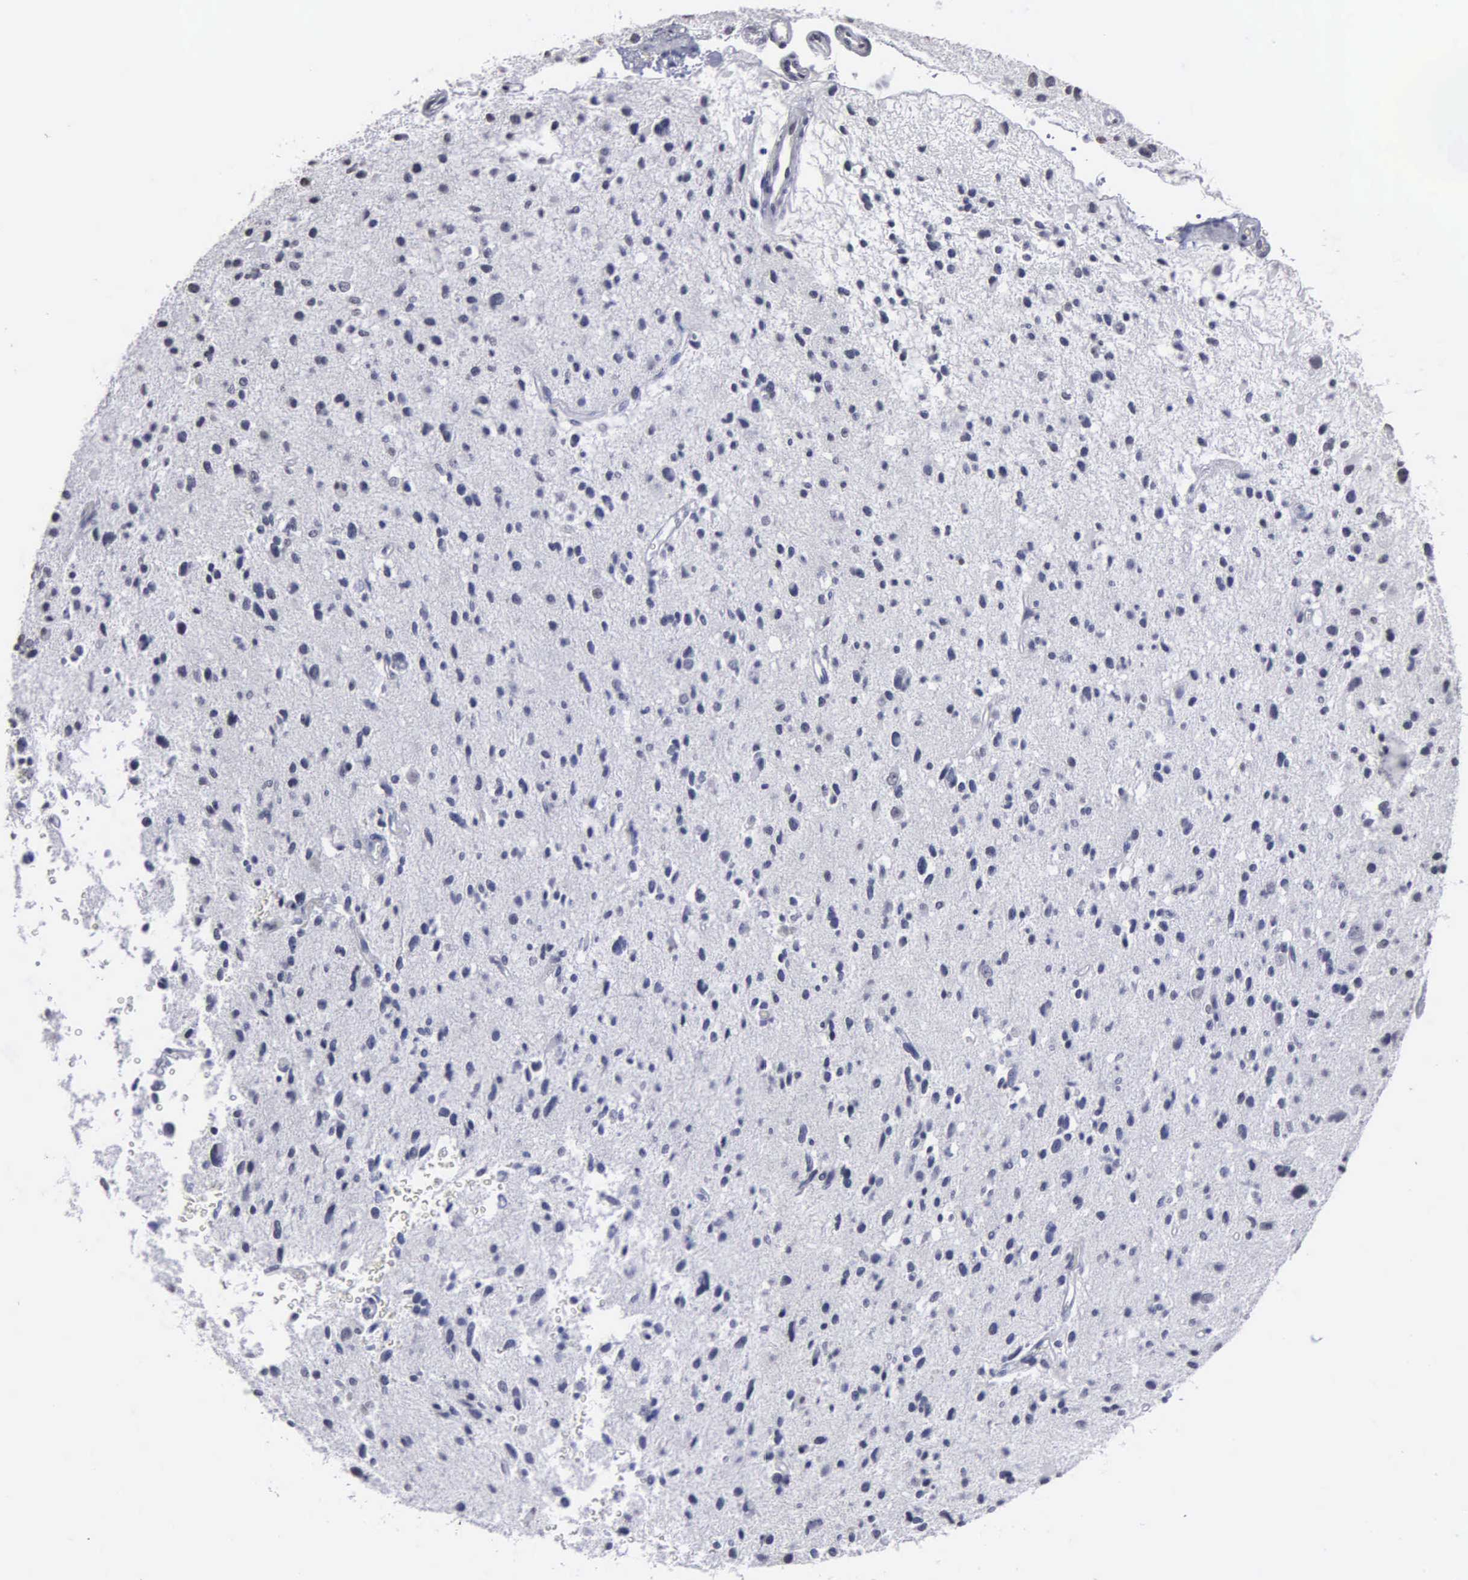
{"staining": {"intensity": "negative", "quantity": "none", "location": "none"}, "tissue": "glioma", "cell_type": "Tumor cells", "image_type": "cancer", "snomed": [{"axis": "morphology", "description": "Glioma, malignant, Low grade"}, {"axis": "topography", "description": "Brain"}], "caption": "Immunohistochemical staining of human malignant glioma (low-grade) shows no significant staining in tumor cells.", "gene": "UPB1", "patient": {"sex": "female", "age": 46}}